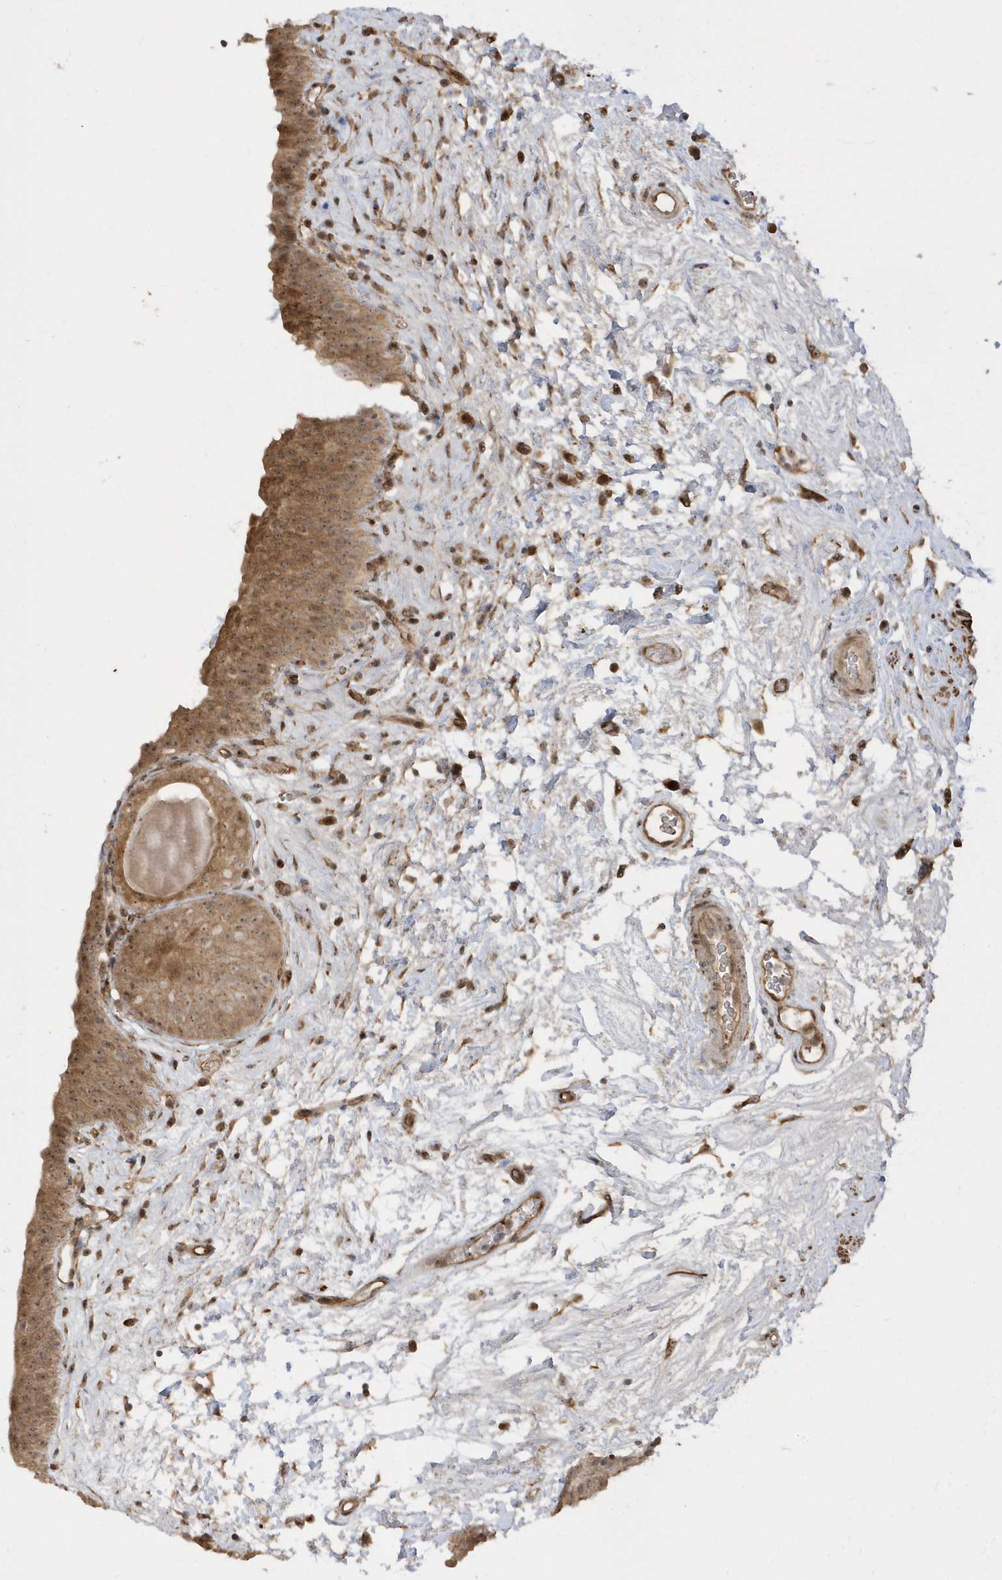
{"staining": {"intensity": "moderate", "quantity": ">75%", "location": "cytoplasmic/membranous,nuclear"}, "tissue": "urinary bladder", "cell_type": "Urothelial cells", "image_type": "normal", "snomed": [{"axis": "morphology", "description": "Normal tissue, NOS"}, {"axis": "topography", "description": "Urinary bladder"}], "caption": "Immunohistochemical staining of unremarkable urinary bladder displays moderate cytoplasmic/membranous,nuclear protein staining in about >75% of urothelial cells. Immunohistochemistry (ihc) stains the protein in brown and the nuclei are stained blue.", "gene": "ECM2", "patient": {"sex": "male", "age": 83}}